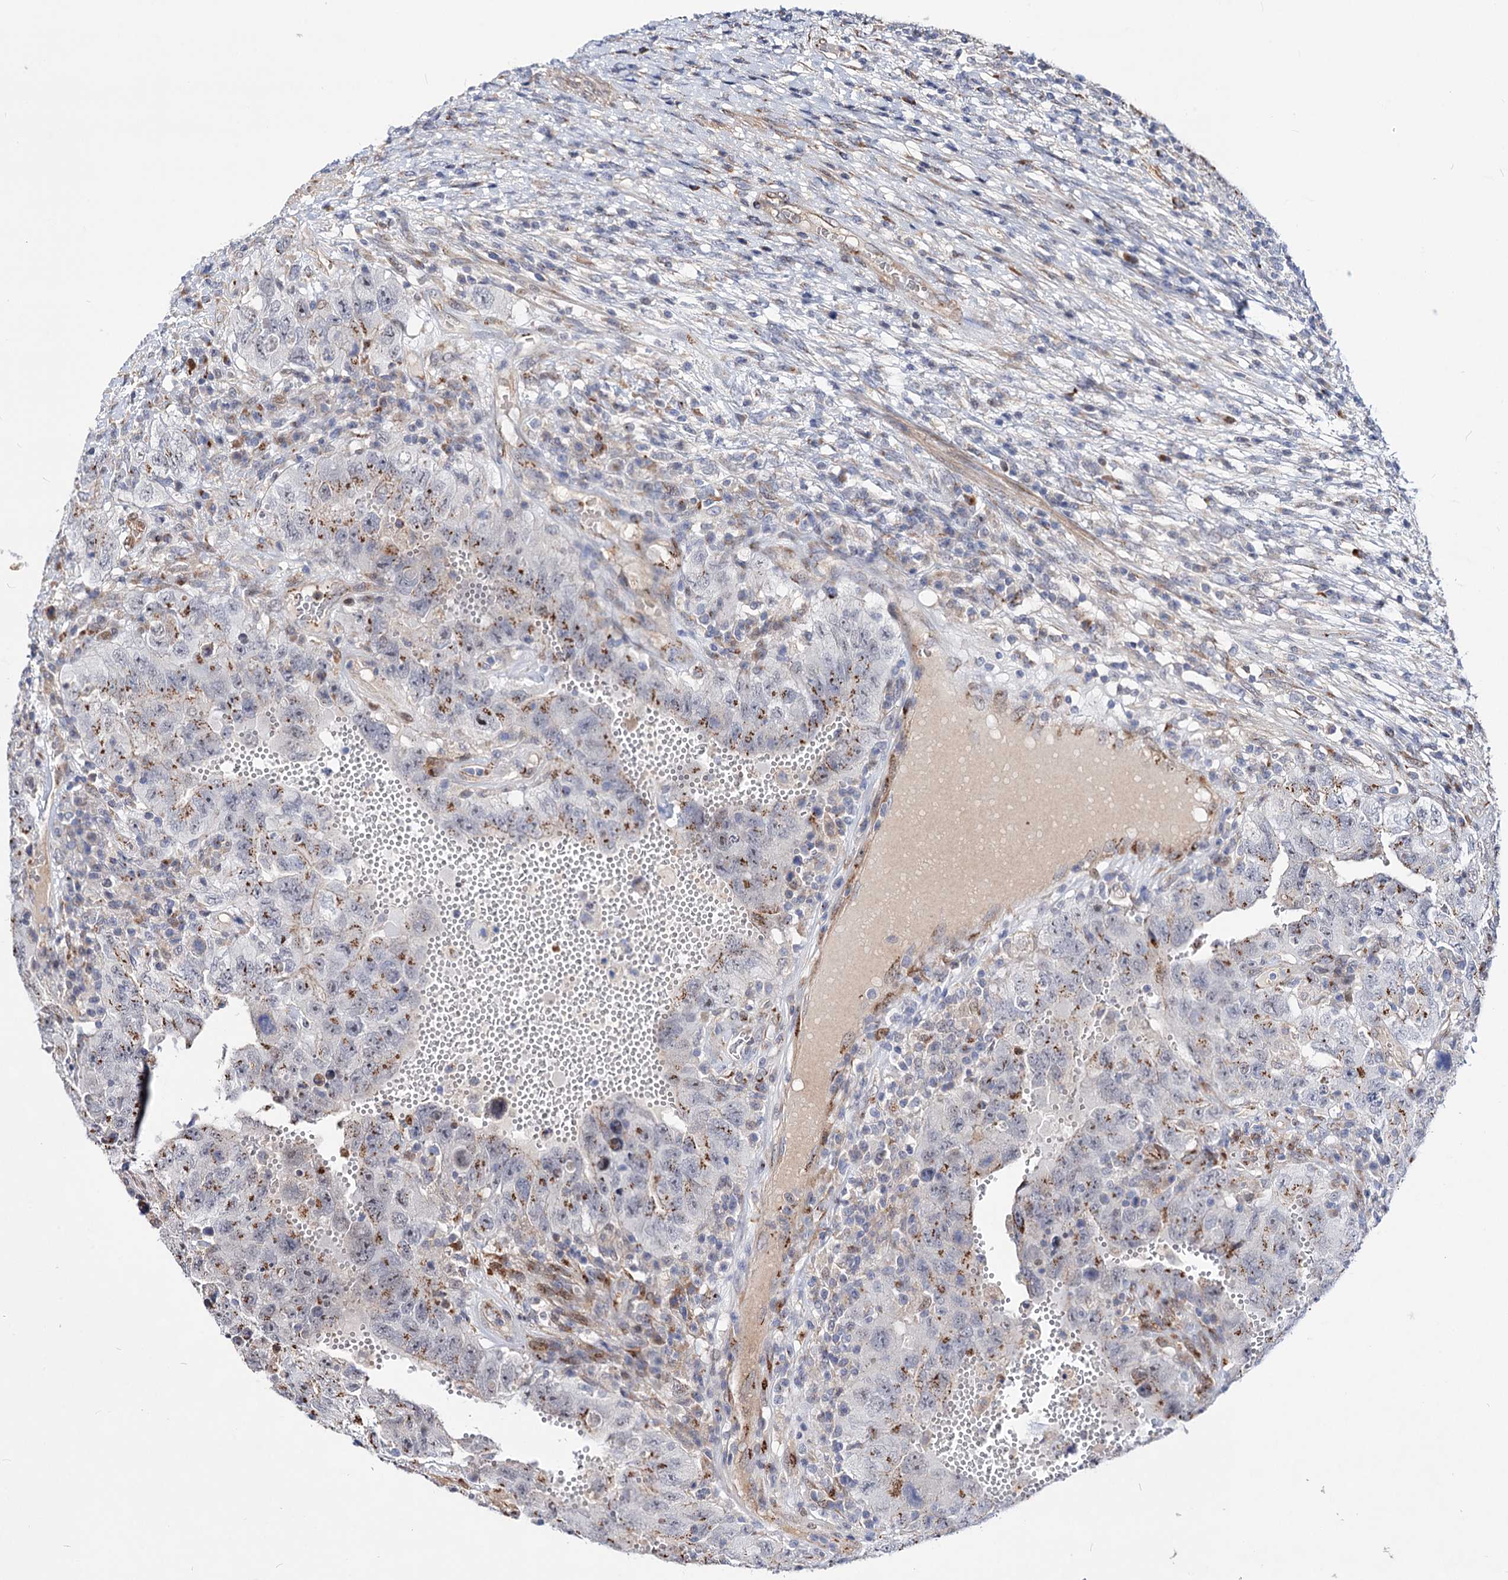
{"staining": {"intensity": "moderate", "quantity": "25%-75%", "location": "cytoplasmic/membranous"}, "tissue": "testis cancer", "cell_type": "Tumor cells", "image_type": "cancer", "snomed": [{"axis": "morphology", "description": "Carcinoma, Embryonal, NOS"}, {"axis": "topography", "description": "Testis"}], "caption": "A brown stain shows moderate cytoplasmic/membranous staining of a protein in testis cancer tumor cells.", "gene": "C11orf96", "patient": {"sex": "male", "age": 26}}